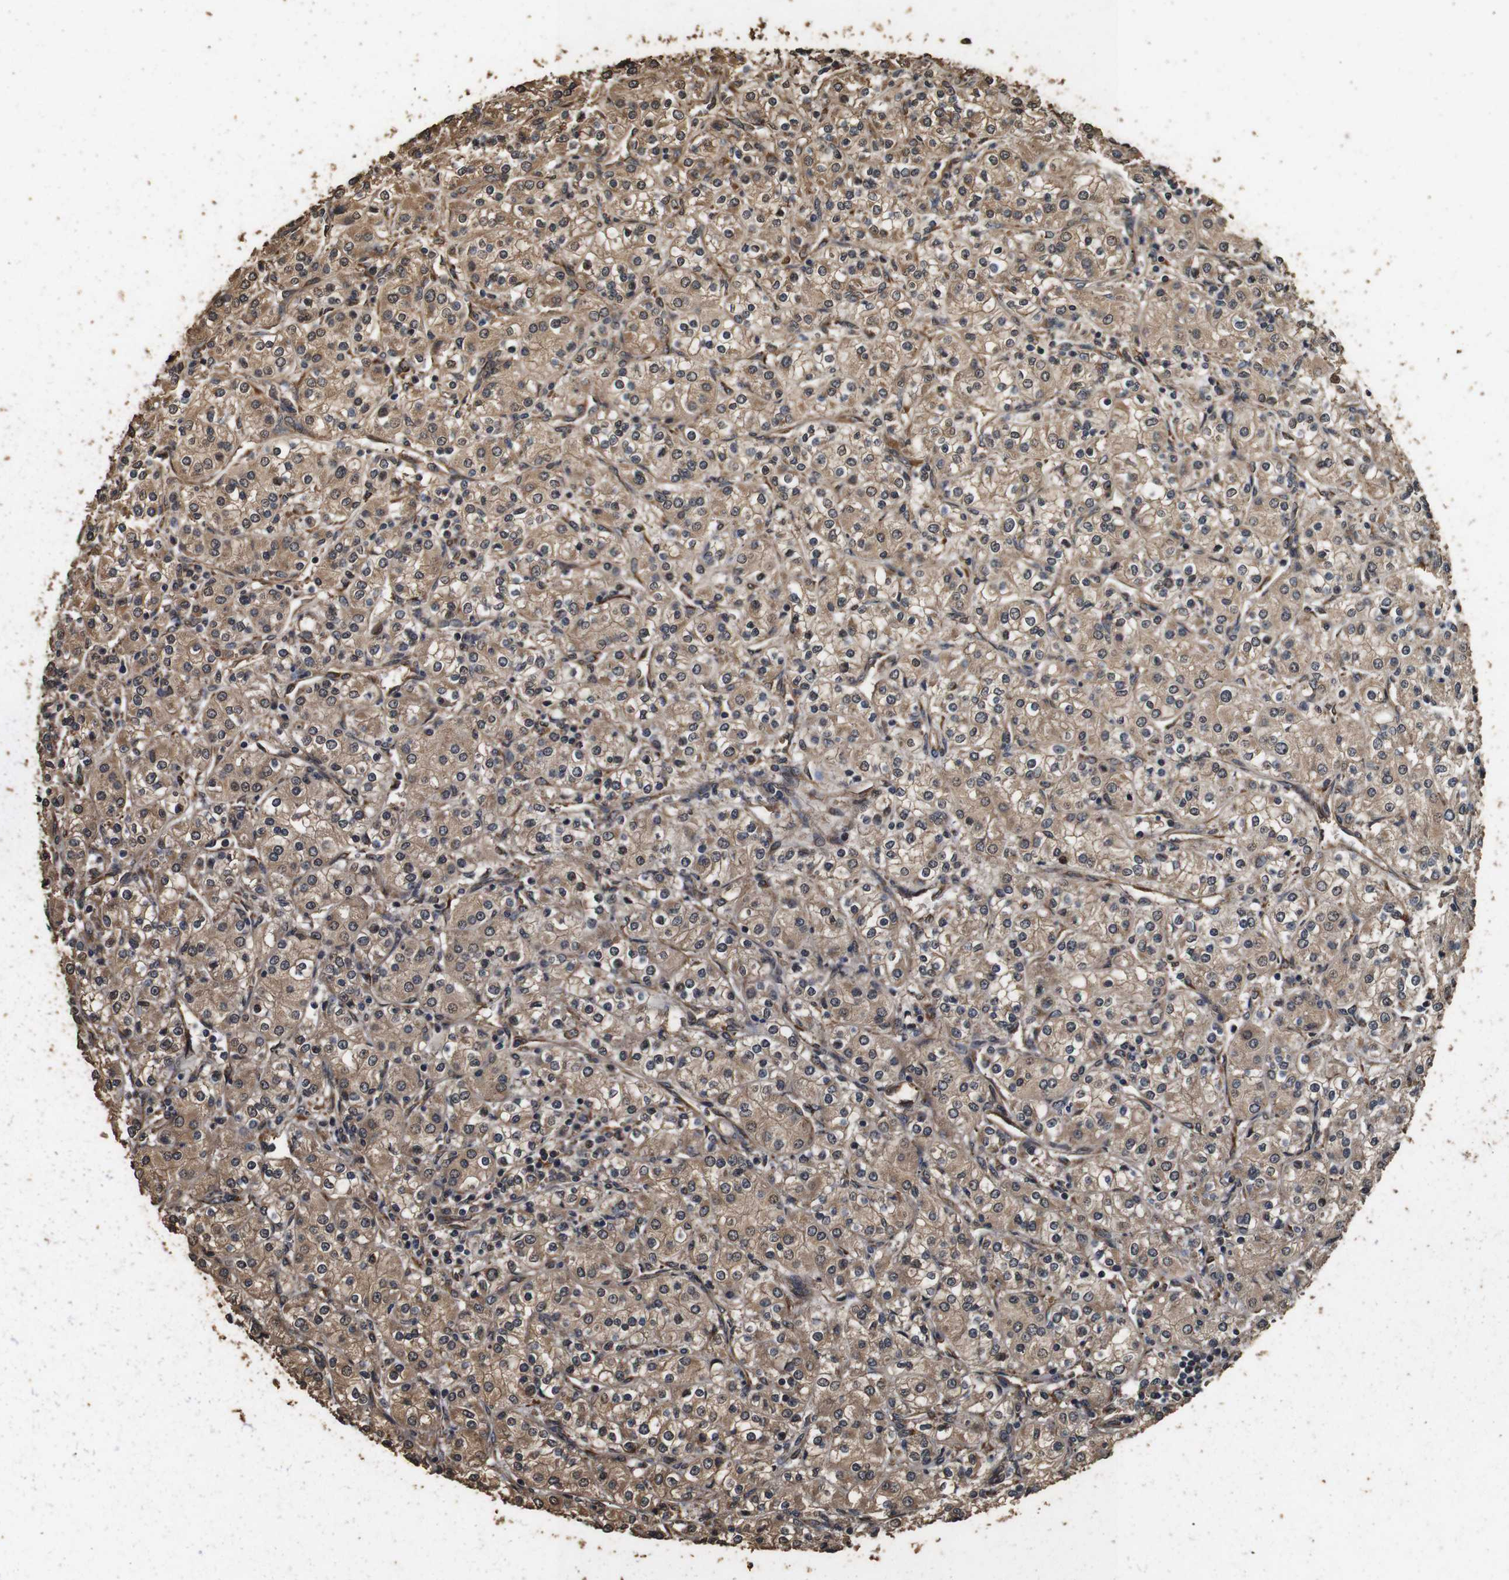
{"staining": {"intensity": "moderate", "quantity": ">75%", "location": "cytoplasmic/membranous"}, "tissue": "renal cancer", "cell_type": "Tumor cells", "image_type": "cancer", "snomed": [{"axis": "morphology", "description": "Adenocarcinoma, NOS"}, {"axis": "topography", "description": "Kidney"}], "caption": "The micrograph shows immunohistochemical staining of renal adenocarcinoma. There is moderate cytoplasmic/membranous positivity is present in approximately >75% of tumor cells.", "gene": "CNPY4", "patient": {"sex": "male", "age": 77}}